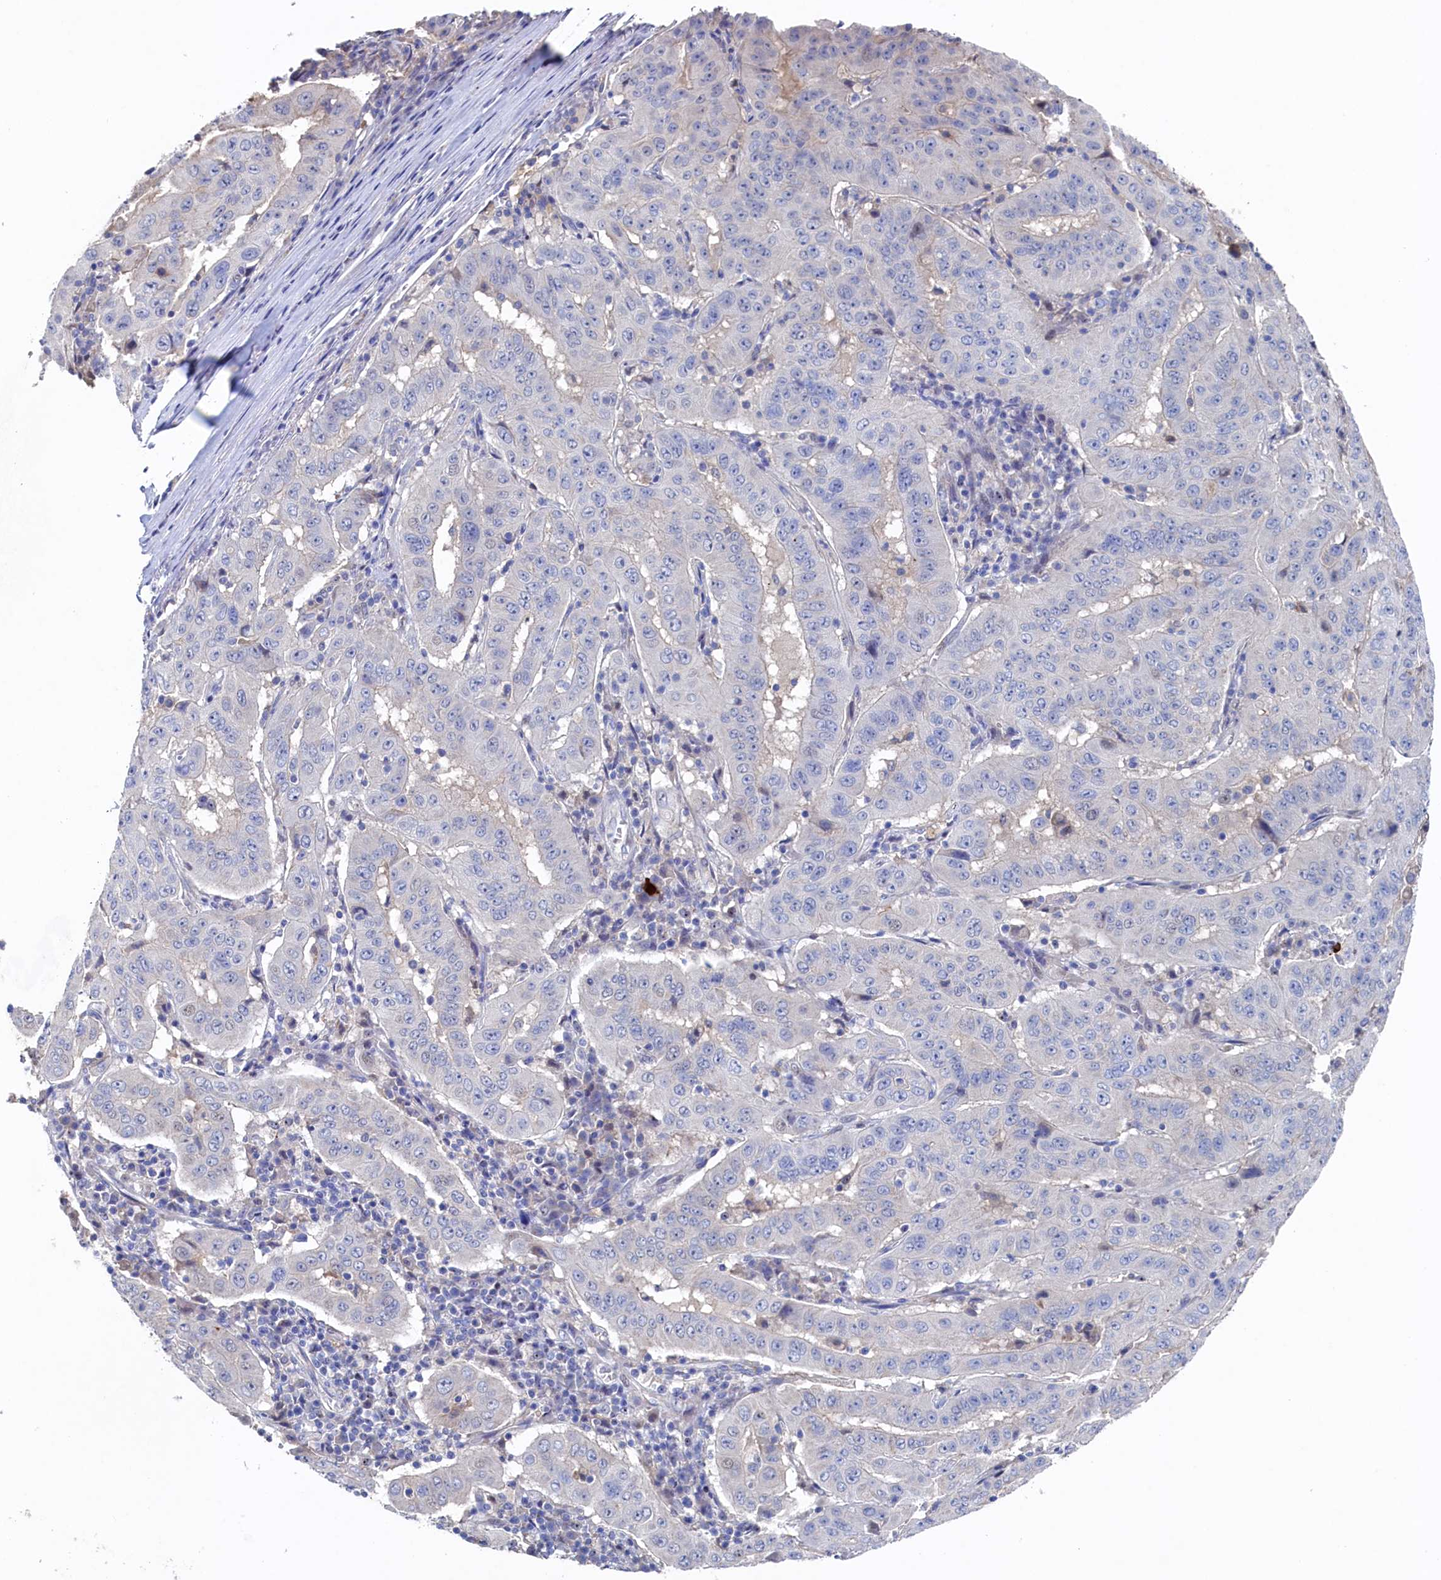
{"staining": {"intensity": "negative", "quantity": "none", "location": "none"}, "tissue": "pancreatic cancer", "cell_type": "Tumor cells", "image_type": "cancer", "snomed": [{"axis": "morphology", "description": "Adenocarcinoma, NOS"}, {"axis": "topography", "description": "Pancreas"}], "caption": "The micrograph reveals no significant staining in tumor cells of adenocarcinoma (pancreatic).", "gene": "CBLIF", "patient": {"sex": "male", "age": 63}}